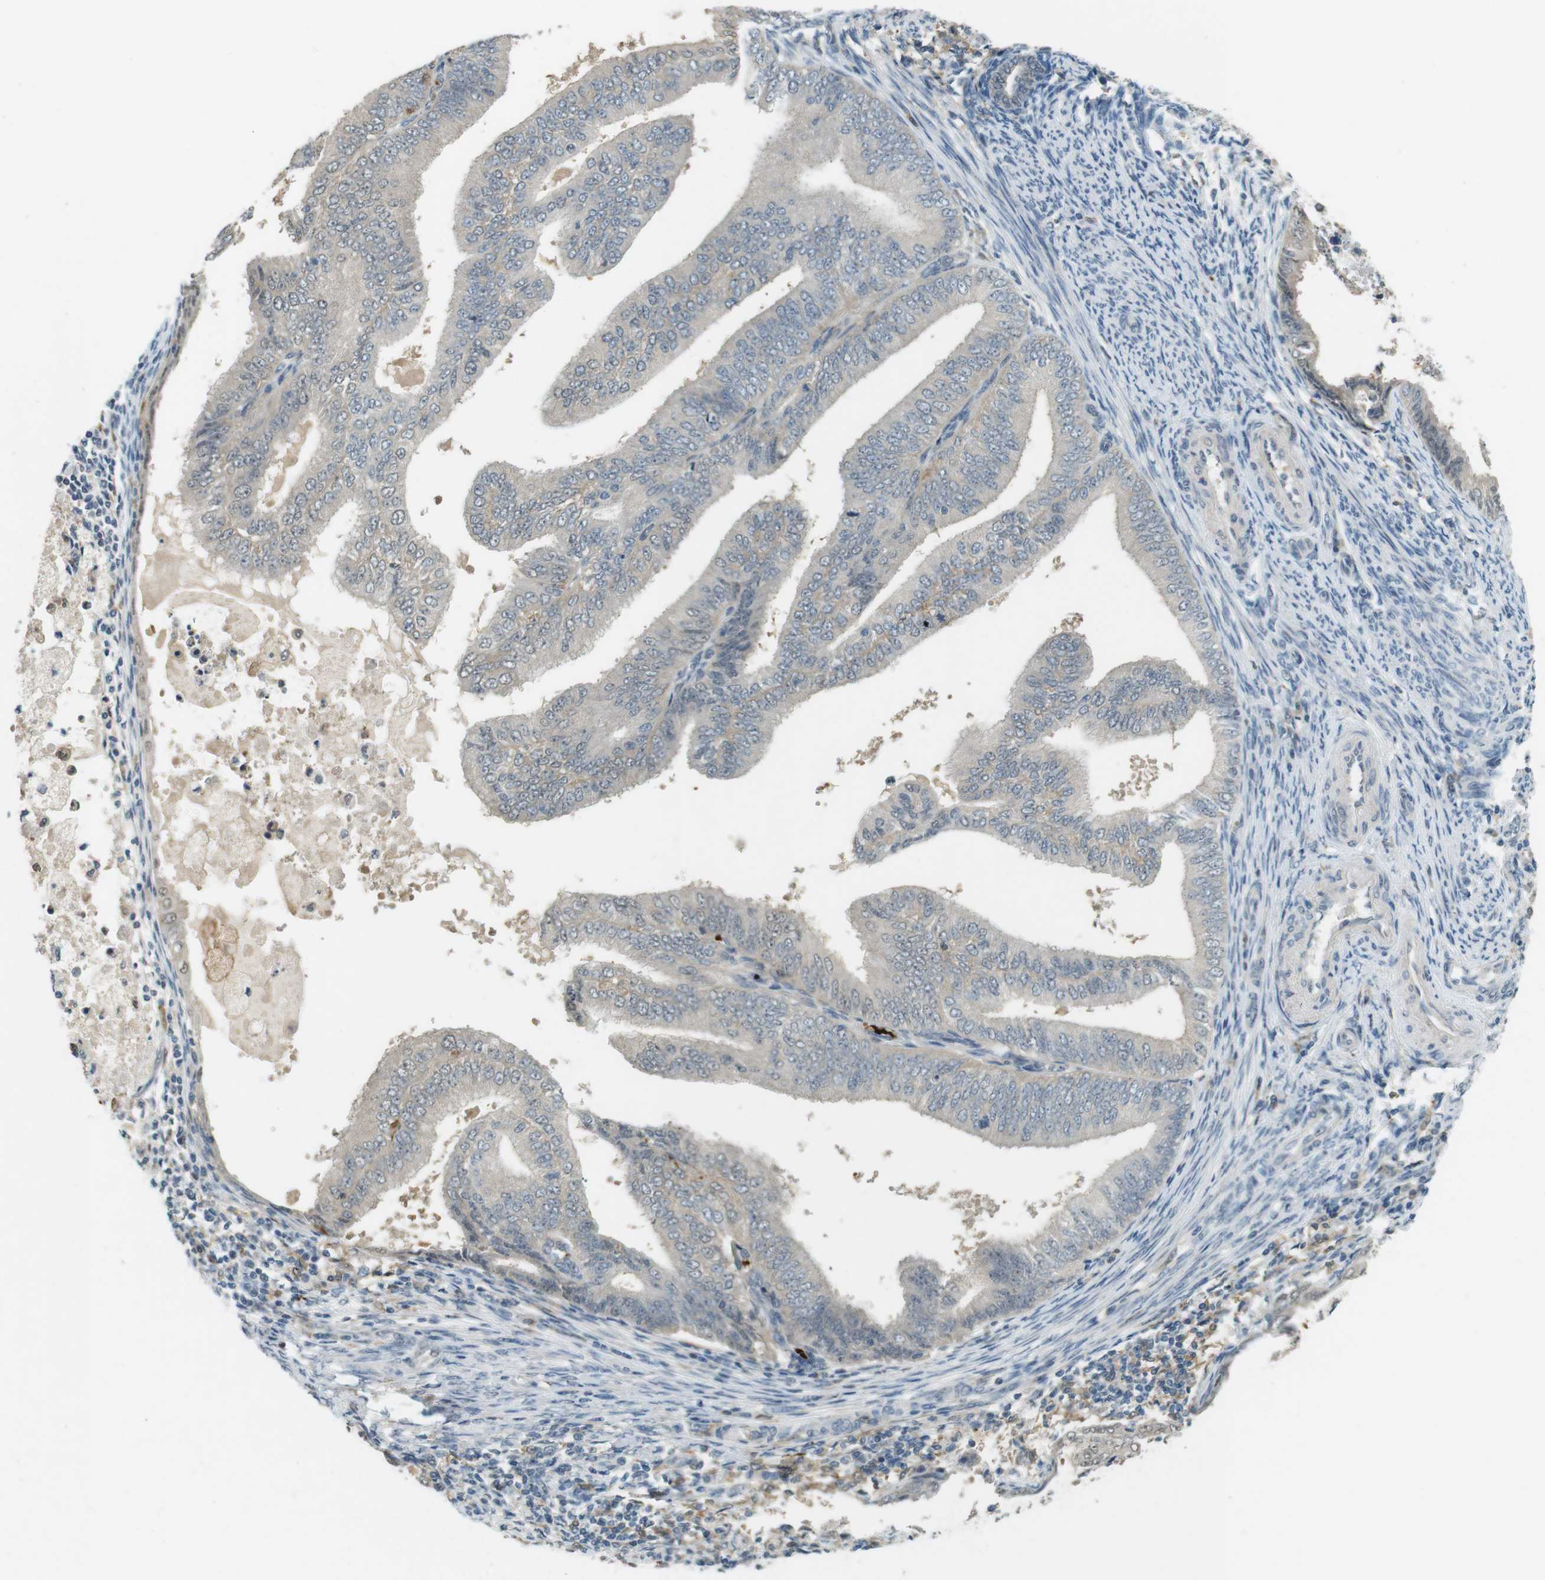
{"staining": {"intensity": "weak", "quantity": "<25%", "location": "cytoplasmic/membranous,nuclear"}, "tissue": "endometrial cancer", "cell_type": "Tumor cells", "image_type": "cancer", "snomed": [{"axis": "morphology", "description": "Adenocarcinoma, NOS"}, {"axis": "topography", "description": "Endometrium"}], "caption": "Immunohistochemistry (IHC) micrograph of human endometrial cancer (adenocarcinoma) stained for a protein (brown), which exhibits no positivity in tumor cells.", "gene": "CDK14", "patient": {"sex": "female", "age": 58}}